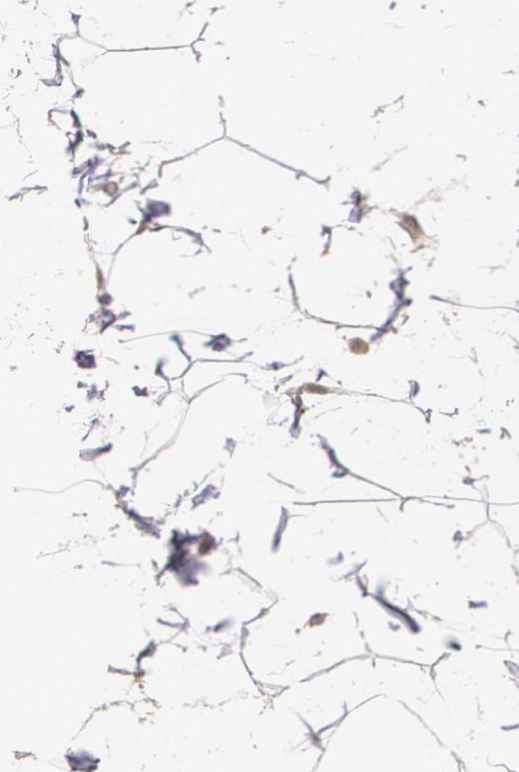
{"staining": {"intensity": "negative", "quantity": "none", "location": "none"}, "tissue": "adipose tissue", "cell_type": "Adipocytes", "image_type": "normal", "snomed": [{"axis": "morphology", "description": "Normal tissue, NOS"}, {"axis": "morphology", "description": "Duct carcinoma"}, {"axis": "topography", "description": "Breast"}, {"axis": "topography", "description": "Adipose tissue"}], "caption": "IHC histopathology image of normal human adipose tissue stained for a protein (brown), which reveals no staining in adipocytes. (Stains: DAB (3,3'-diaminobenzidine) immunohistochemistry with hematoxylin counter stain, Microscopy: brightfield microscopy at high magnification).", "gene": "IFNGR2", "patient": {"sex": "female", "age": 37}}